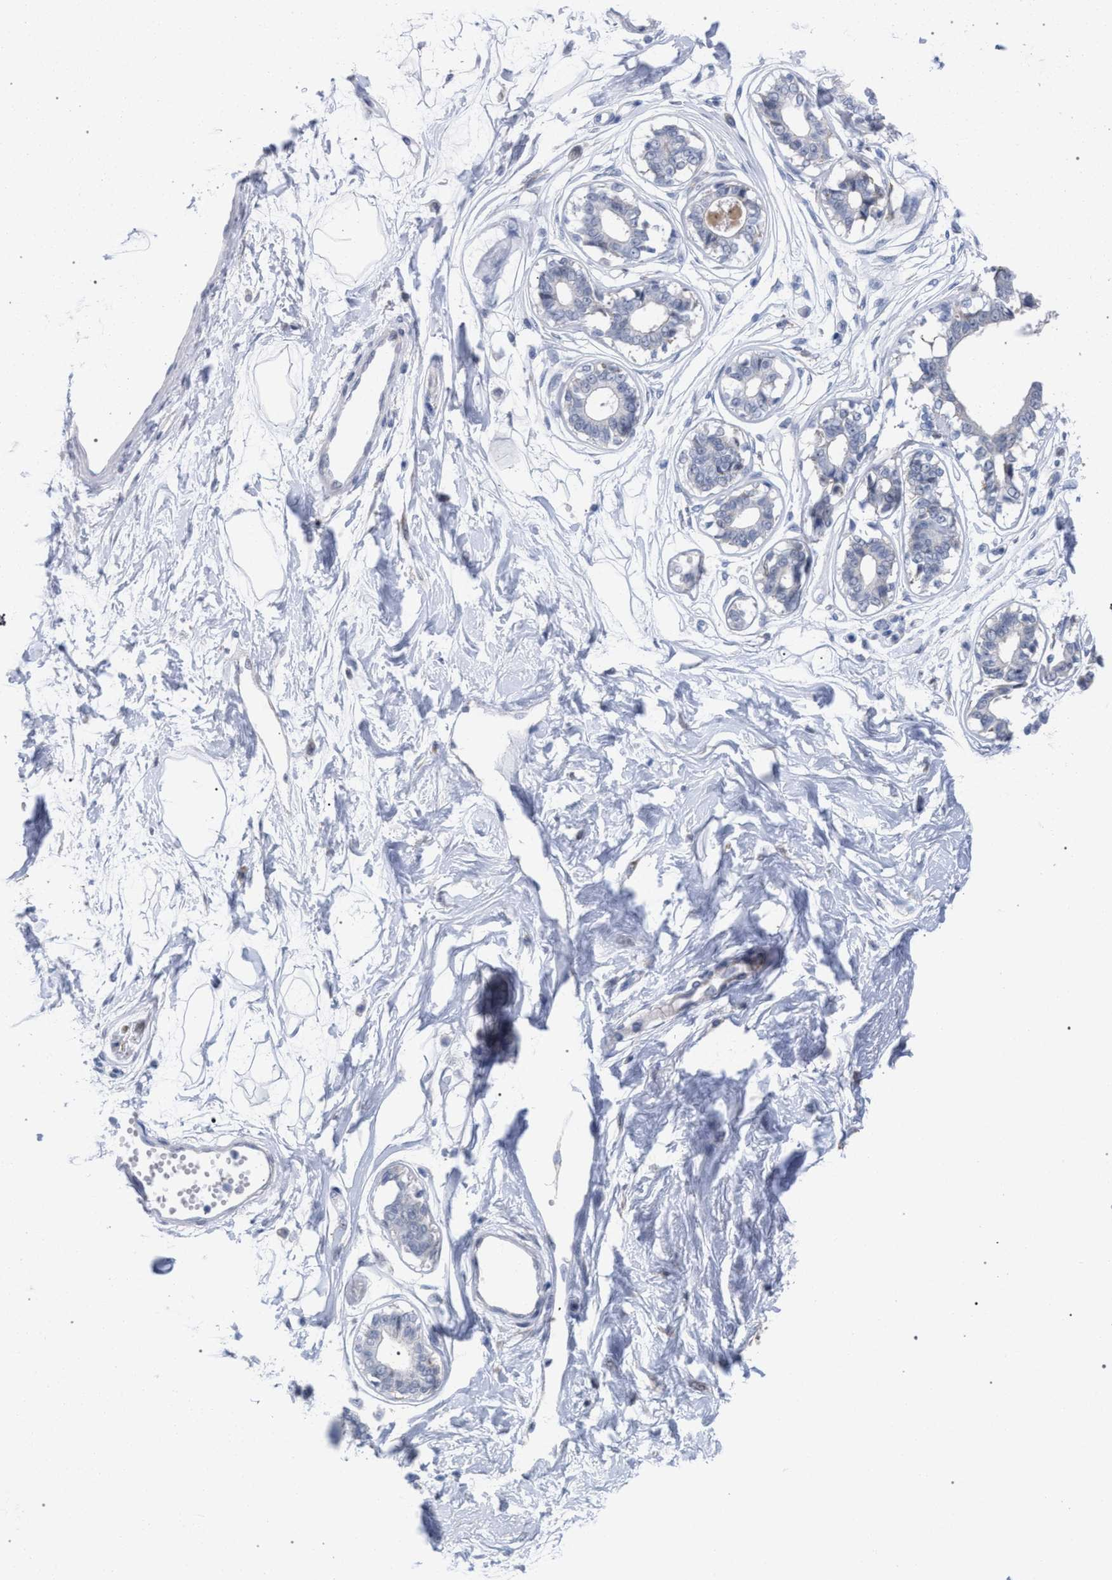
{"staining": {"intensity": "negative", "quantity": "none", "location": "none"}, "tissue": "breast", "cell_type": "Adipocytes", "image_type": "normal", "snomed": [{"axis": "morphology", "description": "Normal tissue, NOS"}, {"axis": "topography", "description": "Breast"}], "caption": "An IHC histopathology image of normal breast is shown. There is no staining in adipocytes of breast. (DAB (3,3'-diaminobenzidine) immunohistochemistry (IHC) with hematoxylin counter stain).", "gene": "FHOD3", "patient": {"sex": "female", "age": 45}}